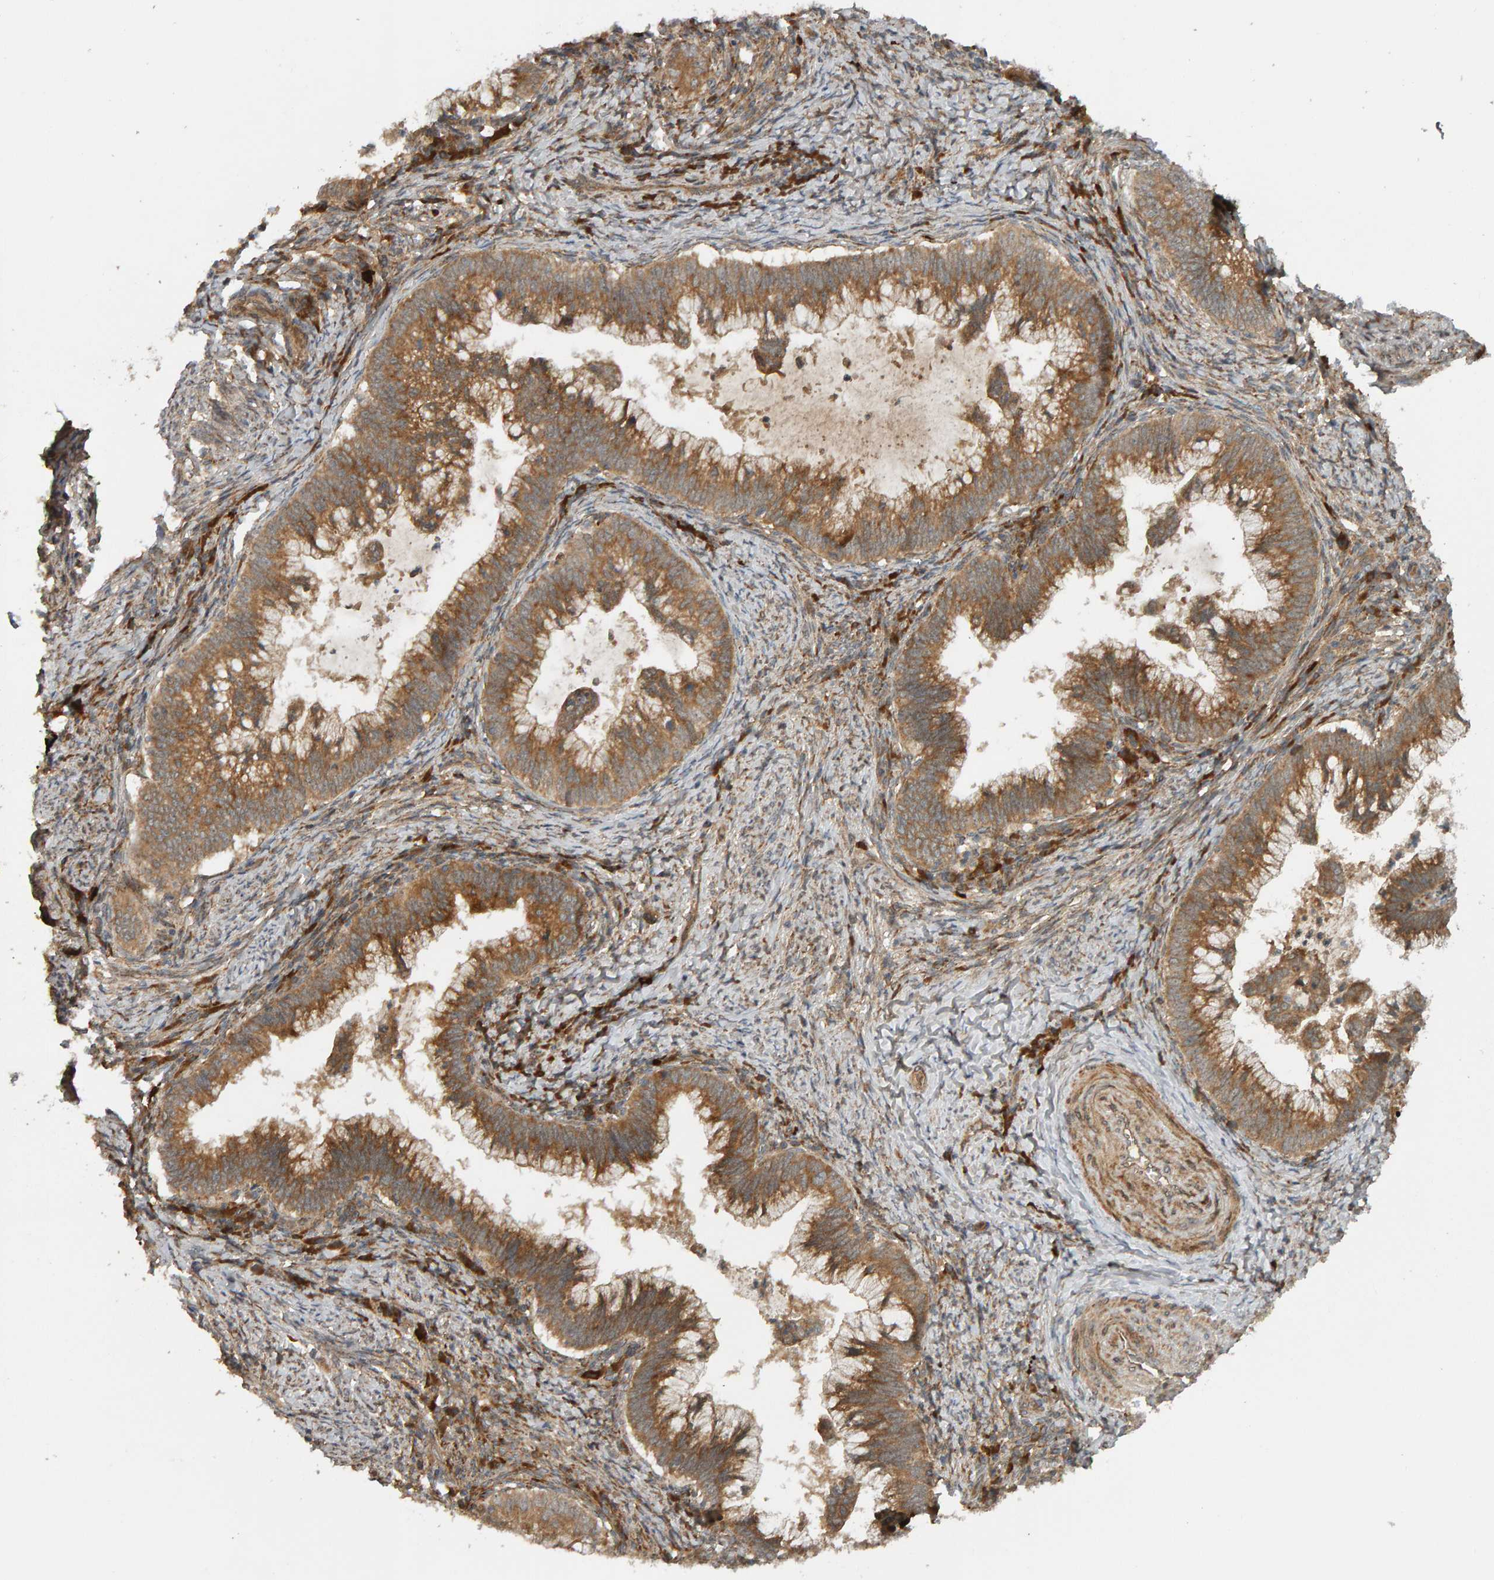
{"staining": {"intensity": "moderate", "quantity": ">75%", "location": "cytoplasmic/membranous"}, "tissue": "cervical cancer", "cell_type": "Tumor cells", "image_type": "cancer", "snomed": [{"axis": "morphology", "description": "Adenocarcinoma, NOS"}, {"axis": "topography", "description": "Cervix"}], "caption": "Cervical cancer was stained to show a protein in brown. There is medium levels of moderate cytoplasmic/membranous staining in about >75% of tumor cells. (DAB (3,3'-diaminobenzidine) = brown stain, brightfield microscopy at high magnification).", "gene": "ZFAND1", "patient": {"sex": "female", "age": 36}}